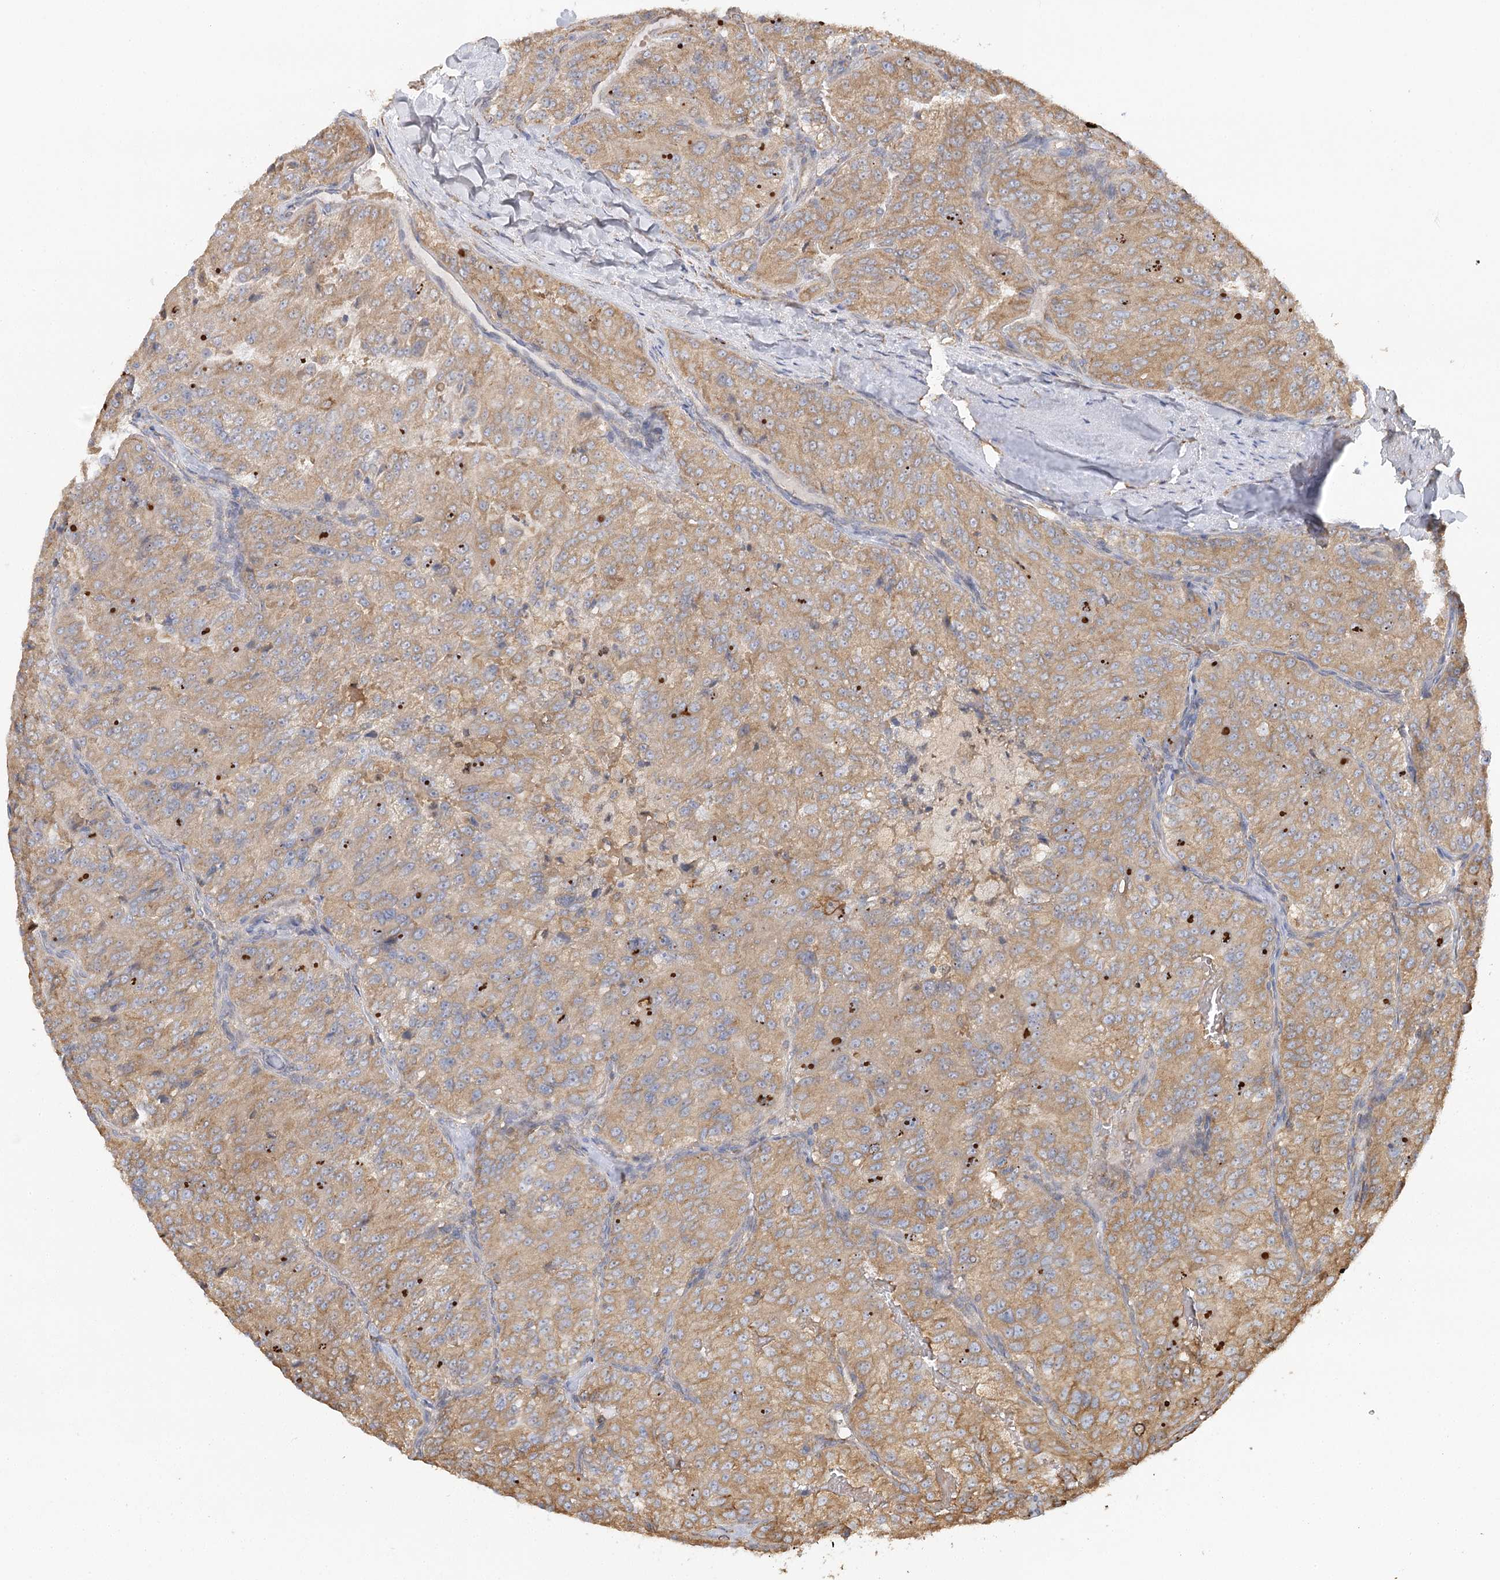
{"staining": {"intensity": "moderate", "quantity": ">75%", "location": "cytoplasmic/membranous"}, "tissue": "renal cancer", "cell_type": "Tumor cells", "image_type": "cancer", "snomed": [{"axis": "morphology", "description": "Adenocarcinoma, NOS"}, {"axis": "topography", "description": "Kidney"}], "caption": "An immunohistochemistry image of neoplastic tissue is shown. Protein staining in brown shows moderate cytoplasmic/membranous positivity in renal cancer within tumor cells. (Brightfield microscopy of DAB IHC at high magnification).", "gene": "ACAP2", "patient": {"sex": "female", "age": 63}}